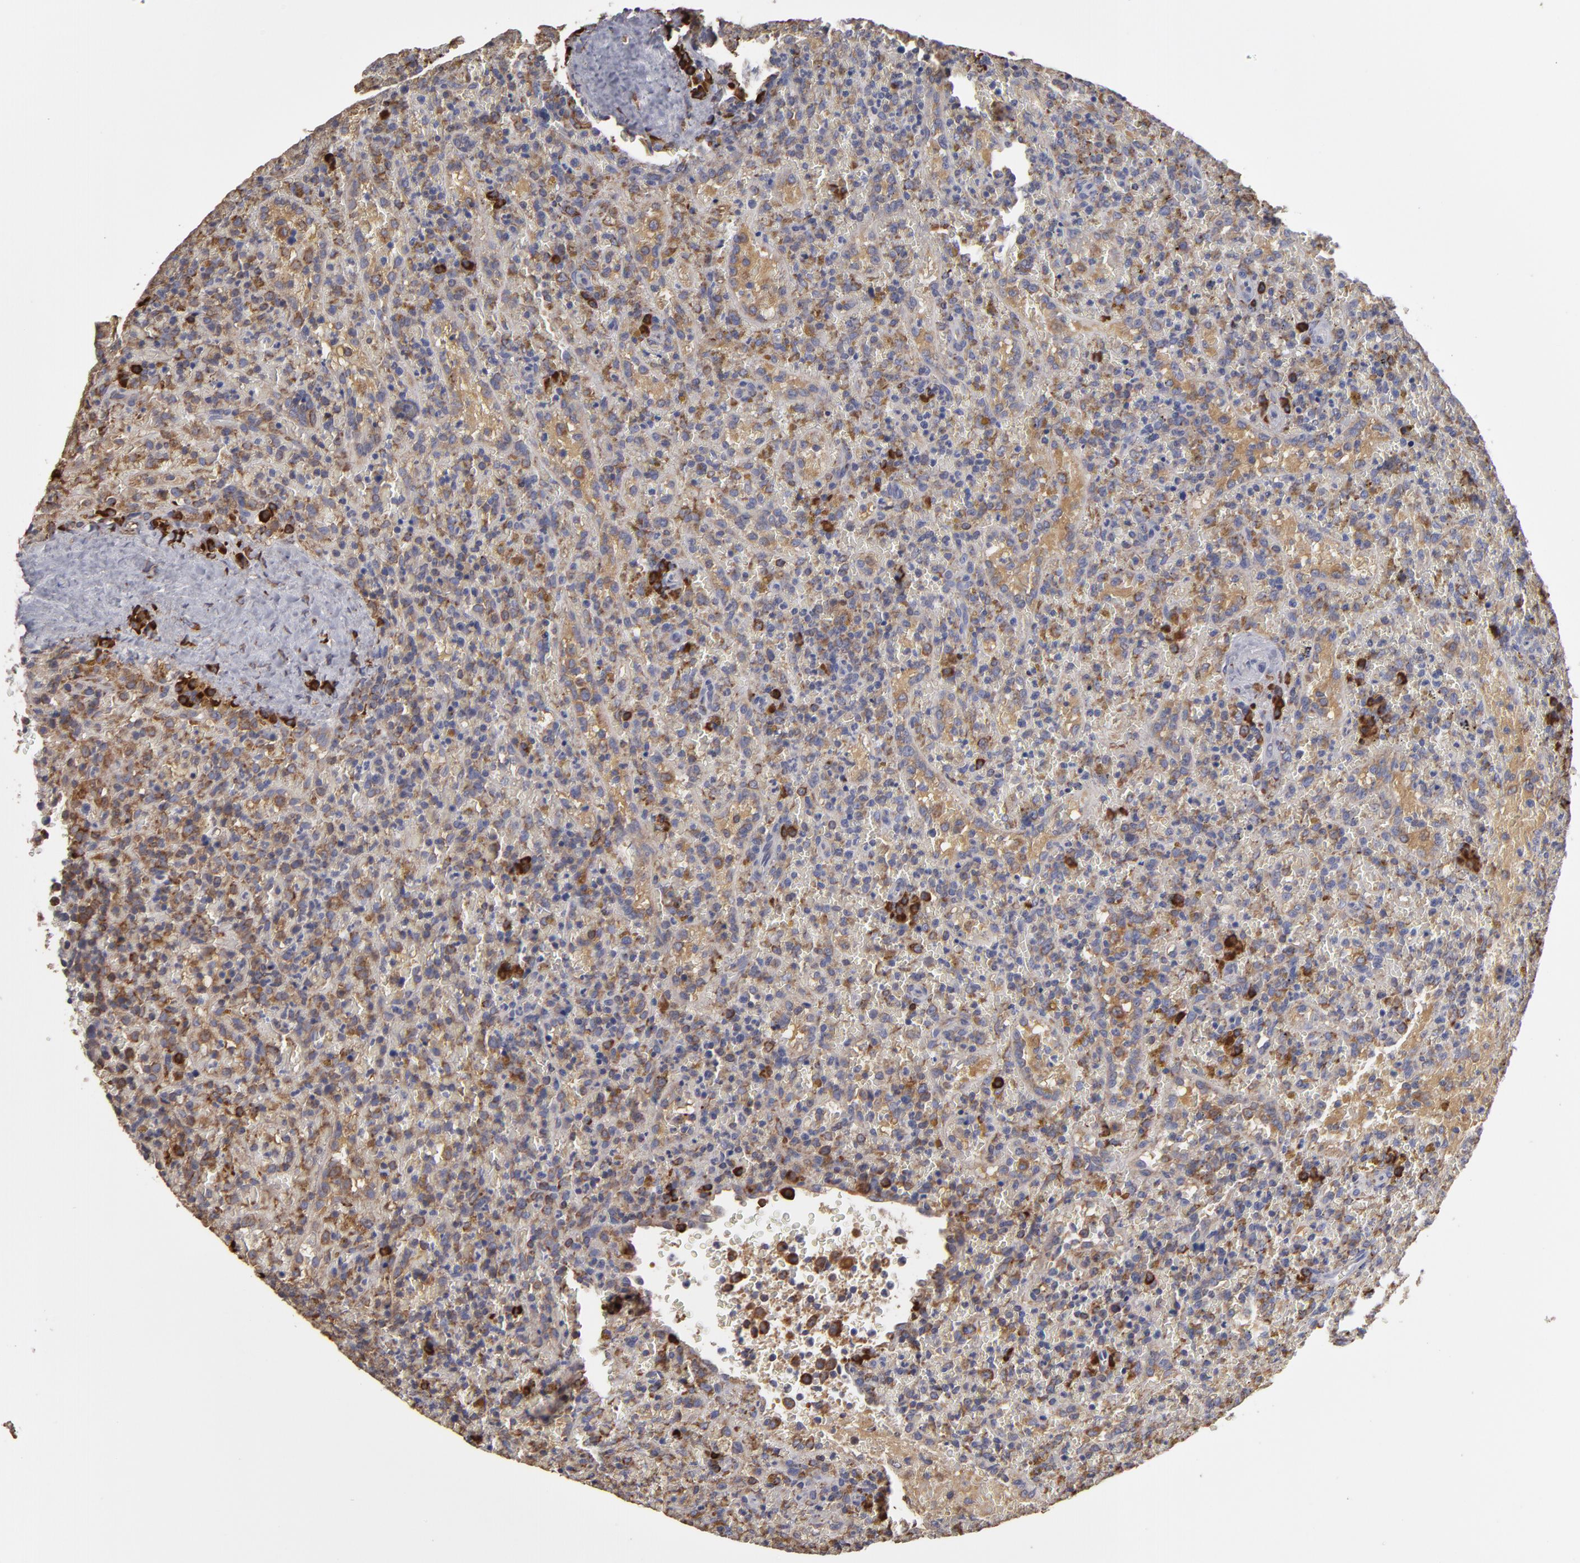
{"staining": {"intensity": "weak", "quantity": ">75%", "location": "cytoplasmic/membranous"}, "tissue": "lymphoma", "cell_type": "Tumor cells", "image_type": "cancer", "snomed": [{"axis": "morphology", "description": "Malignant lymphoma, non-Hodgkin's type, High grade"}, {"axis": "topography", "description": "Spleen"}, {"axis": "topography", "description": "Lymph node"}], "caption": "DAB (3,3'-diaminobenzidine) immunohistochemical staining of lymphoma displays weak cytoplasmic/membranous protein staining in about >75% of tumor cells.", "gene": "SND1", "patient": {"sex": "female", "age": 70}}